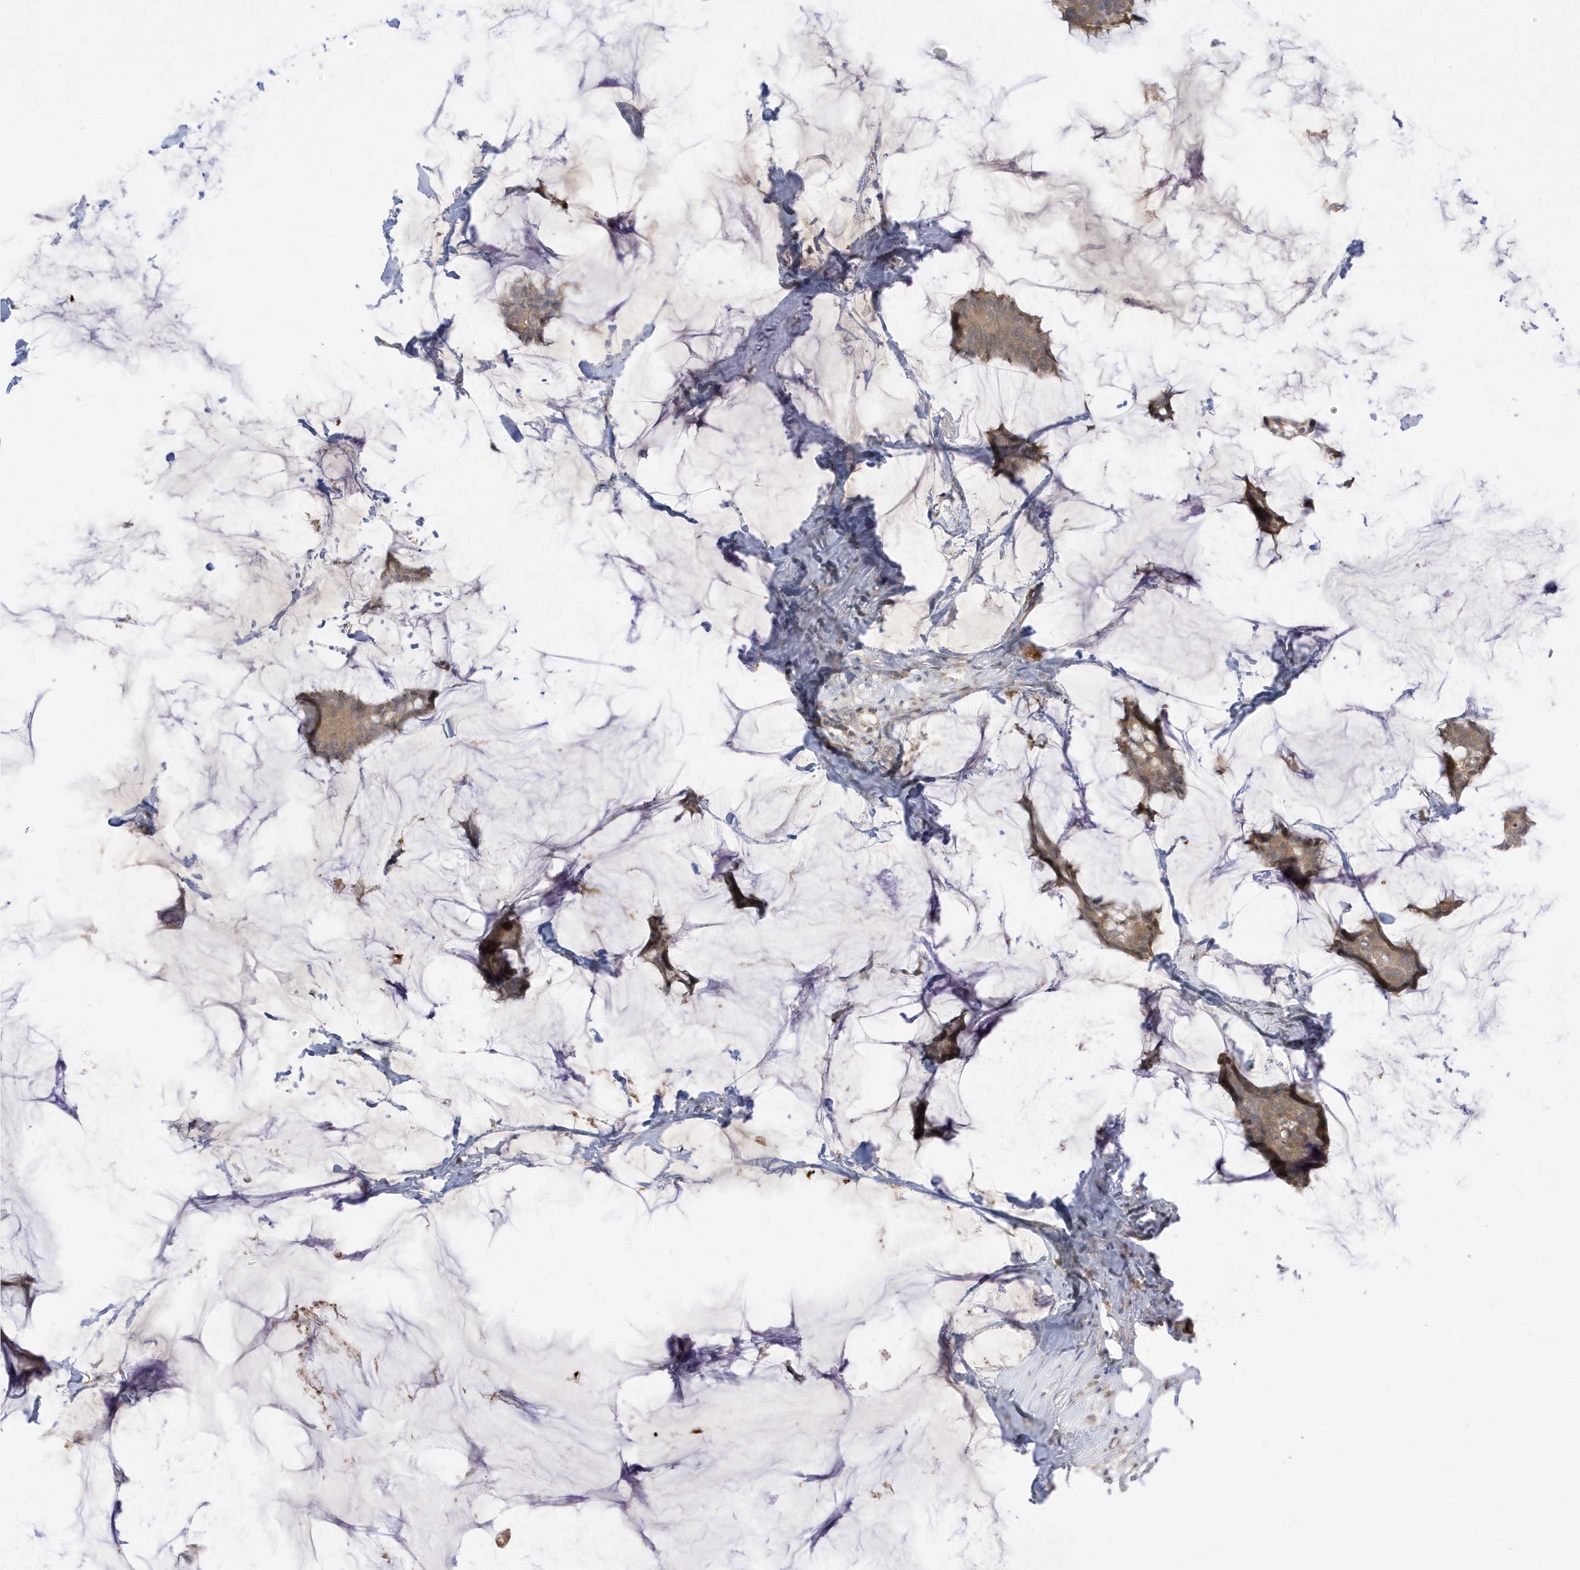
{"staining": {"intensity": "moderate", "quantity": ">75%", "location": "cytoplasmic/membranous"}, "tissue": "breast cancer", "cell_type": "Tumor cells", "image_type": "cancer", "snomed": [{"axis": "morphology", "description": "Duct carcinoma"}, {"axis": "topography", "description": "Breast"}], "caption": "Invasive ductal carcinoma (breast) stained with immunohistochemistry (IHC) displays moderate cytoplasmic/membranous expression in about >75% of tumor cells.", "gene": "NPPC", "patient": {"sex": "female", "age": 93}}